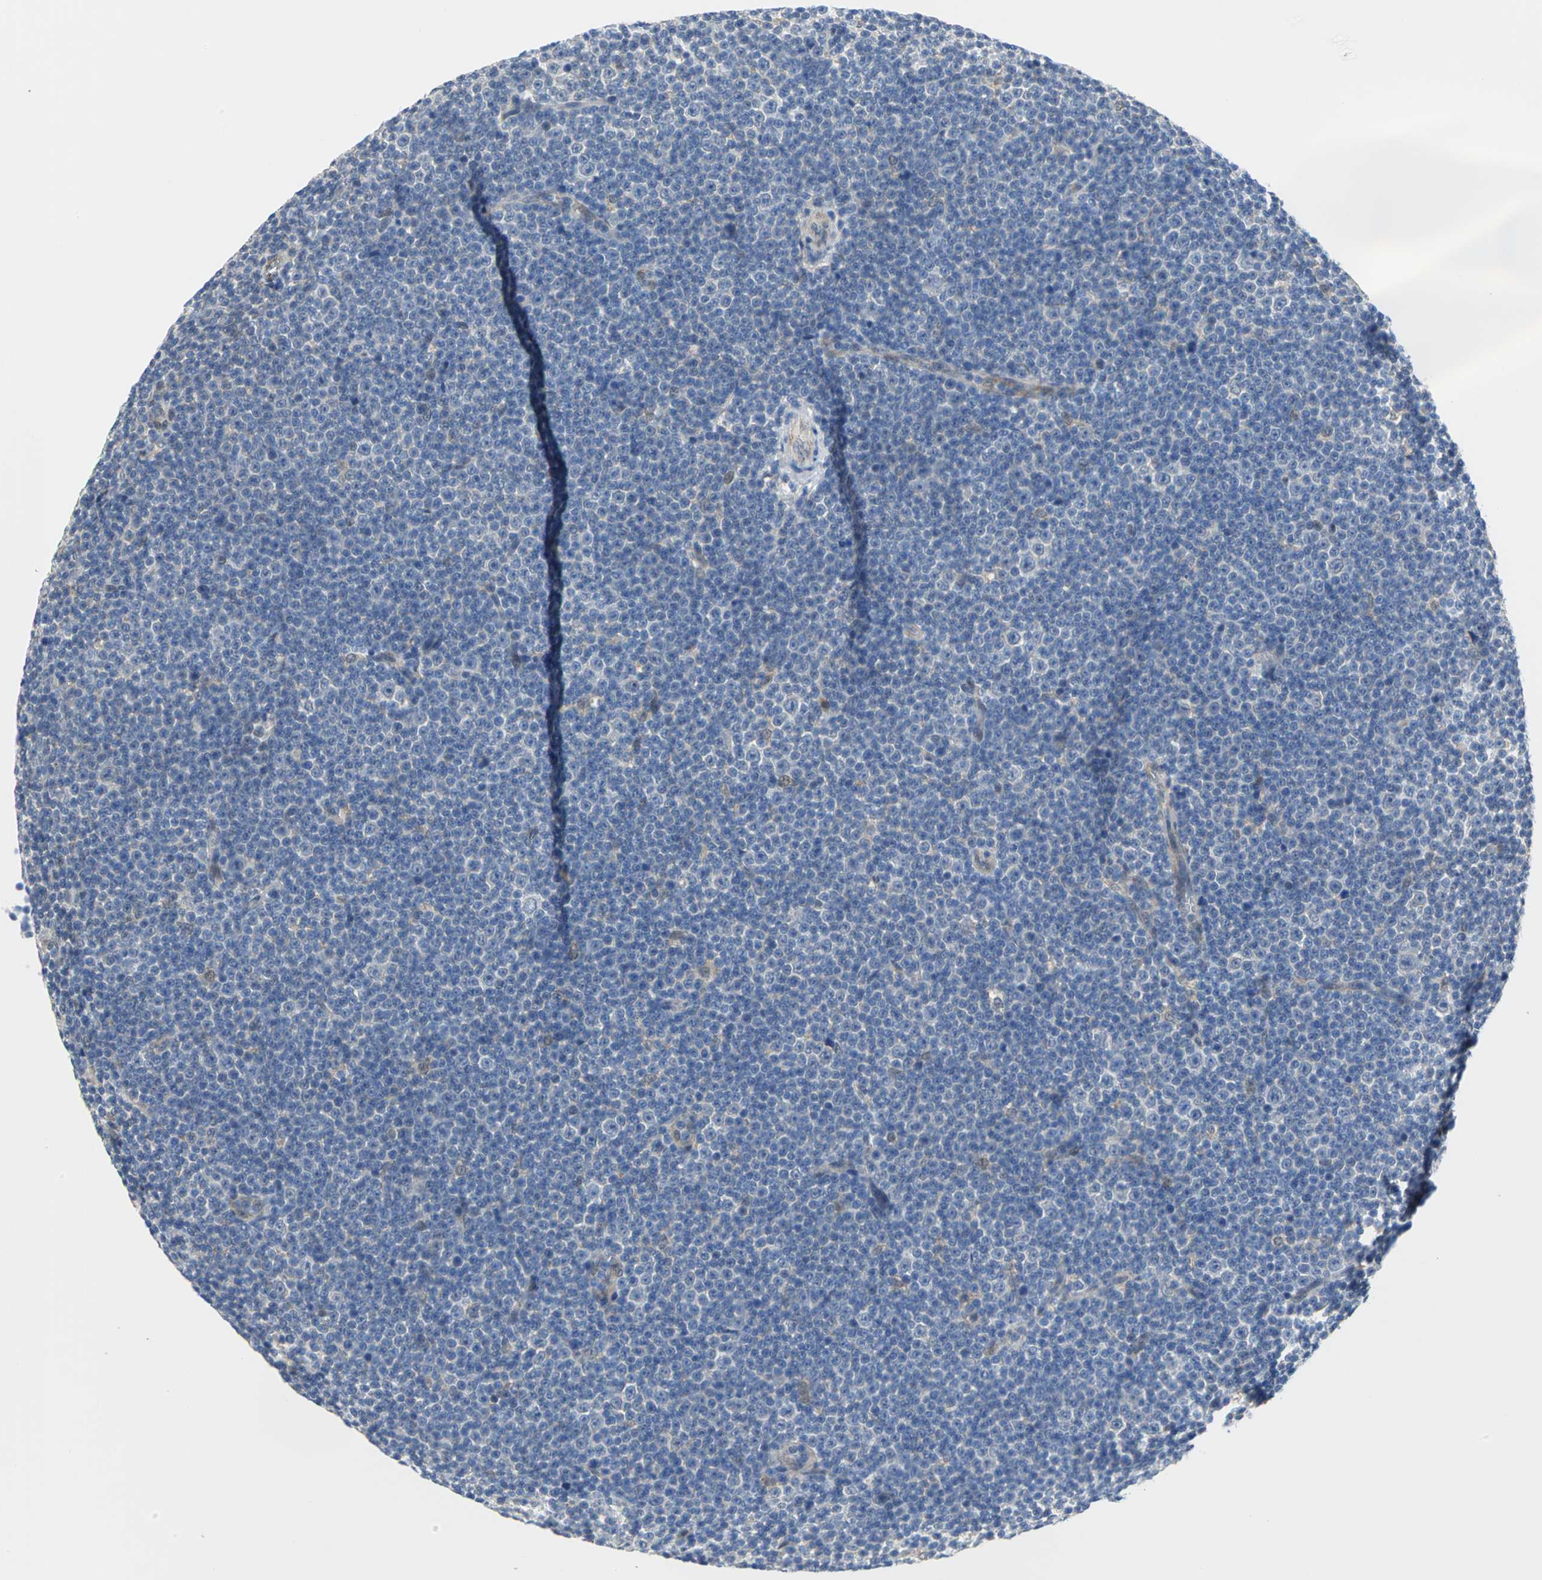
{"staining": {"intensity": "negative", "quantity": "none", "location": "none"}, "tissue": "lymphoma", "cell_type": "Tumor cells", "image_type": "cancer", "snomed": [{"axis": "morphology", "description": "Malignant lymphoma, non-Hodgkin's type, Low grade"}, {"axis": "topography", "description": "Lymph node"}], "caption": "A micrograph of human lymphoma is negative for staining in tumor cells.", "gene": "PGM3", "patient": {"sex": "female", "age": 67}}